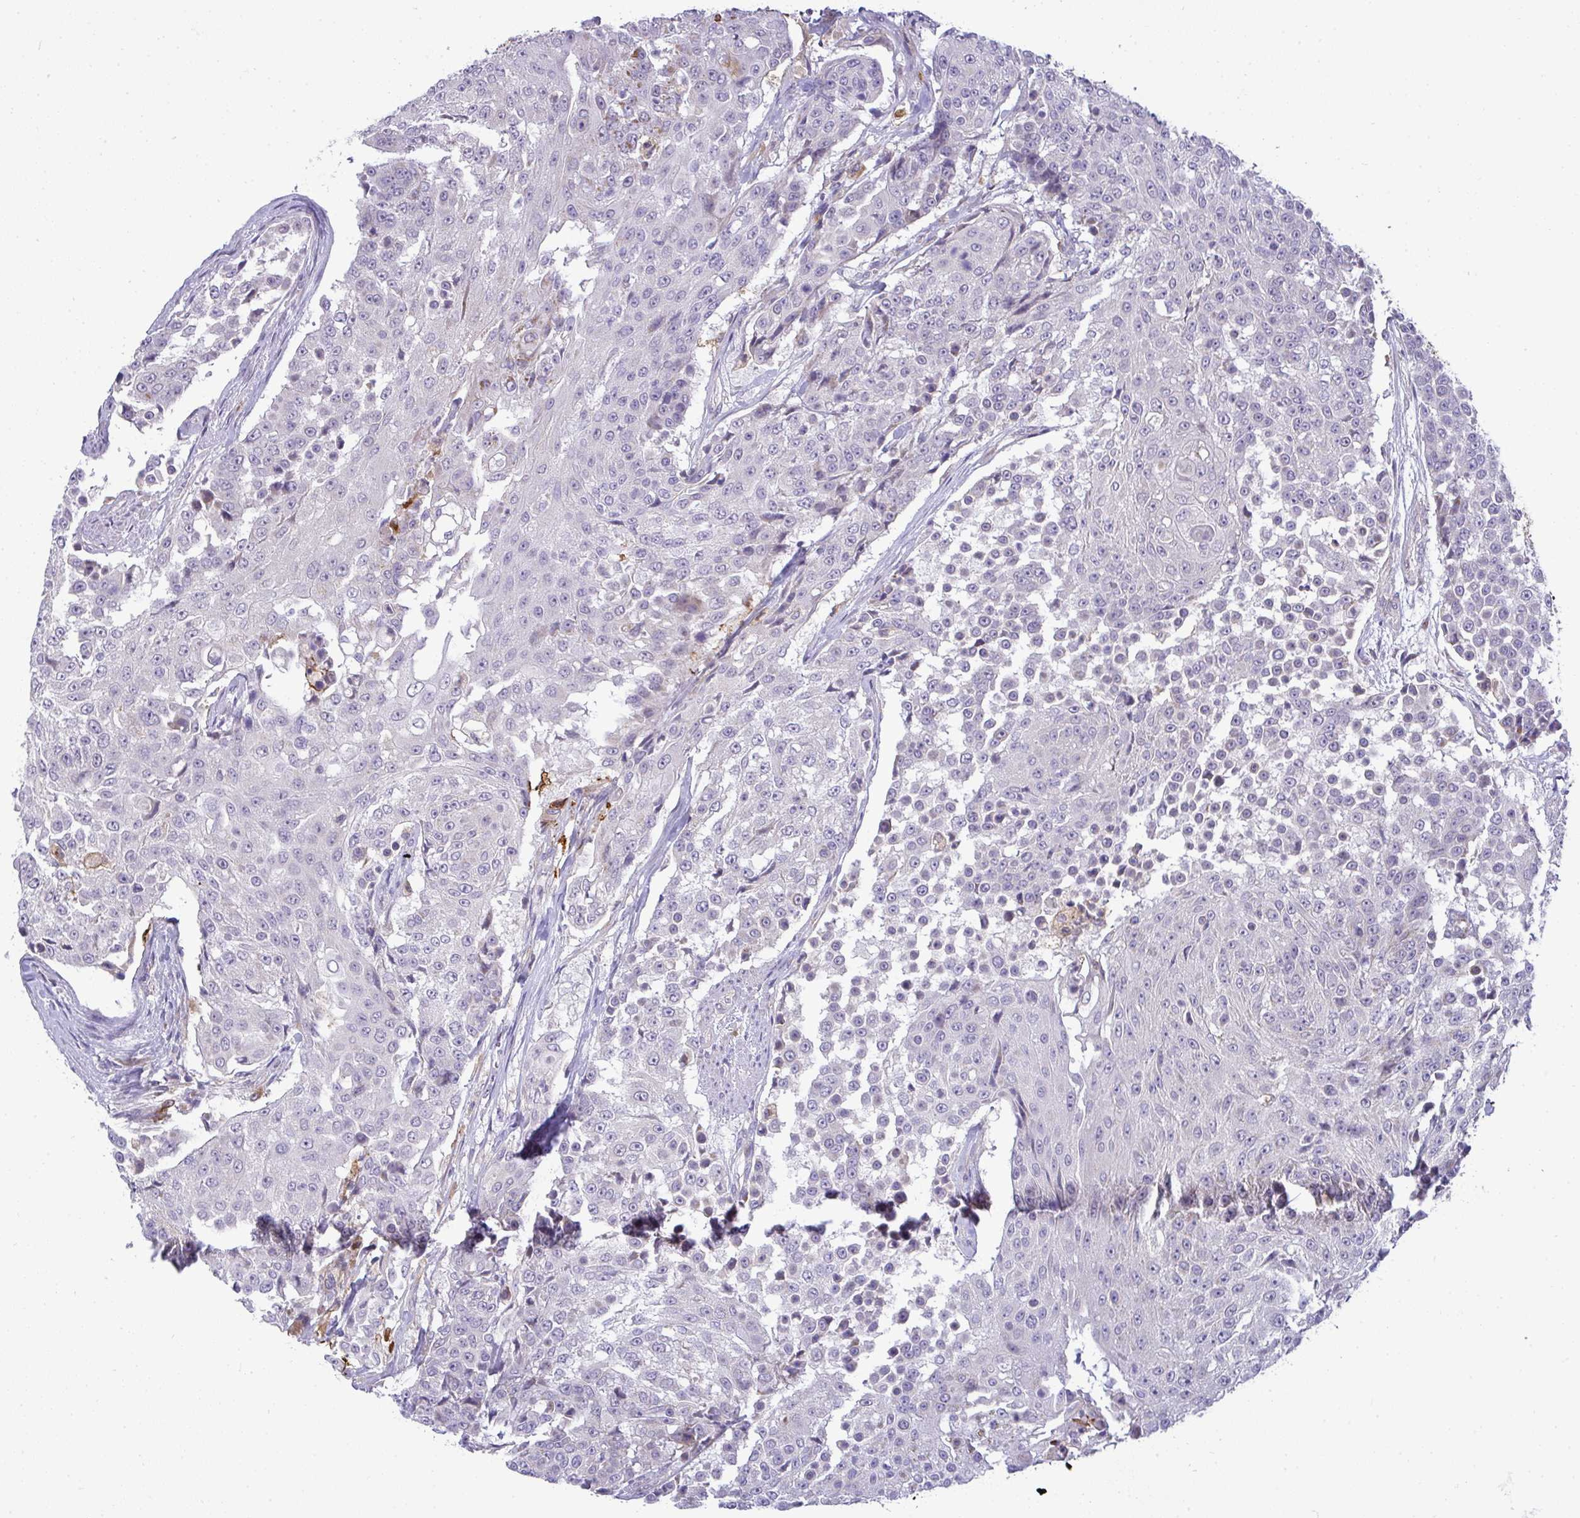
{"staining": {"intensity": "negative", "quantity": "none", "location": "none"}, "tissue": "urothelial cancer", "cell_type": "Tumor cells", "image_type": "cancer", "snomed": [{"axis": "morphology", "description": "Urothelial carcinoma, High grade"}, {"axis": "topography", "description": "Urinary bladder"}], "caption": "A photomicrograph of high-grade urothelial carcinoma stained for a protein exhibits no brown staining in tumor cells.", "gene": "SRRM4", "patient": {"sex": "female", "age": 63}}